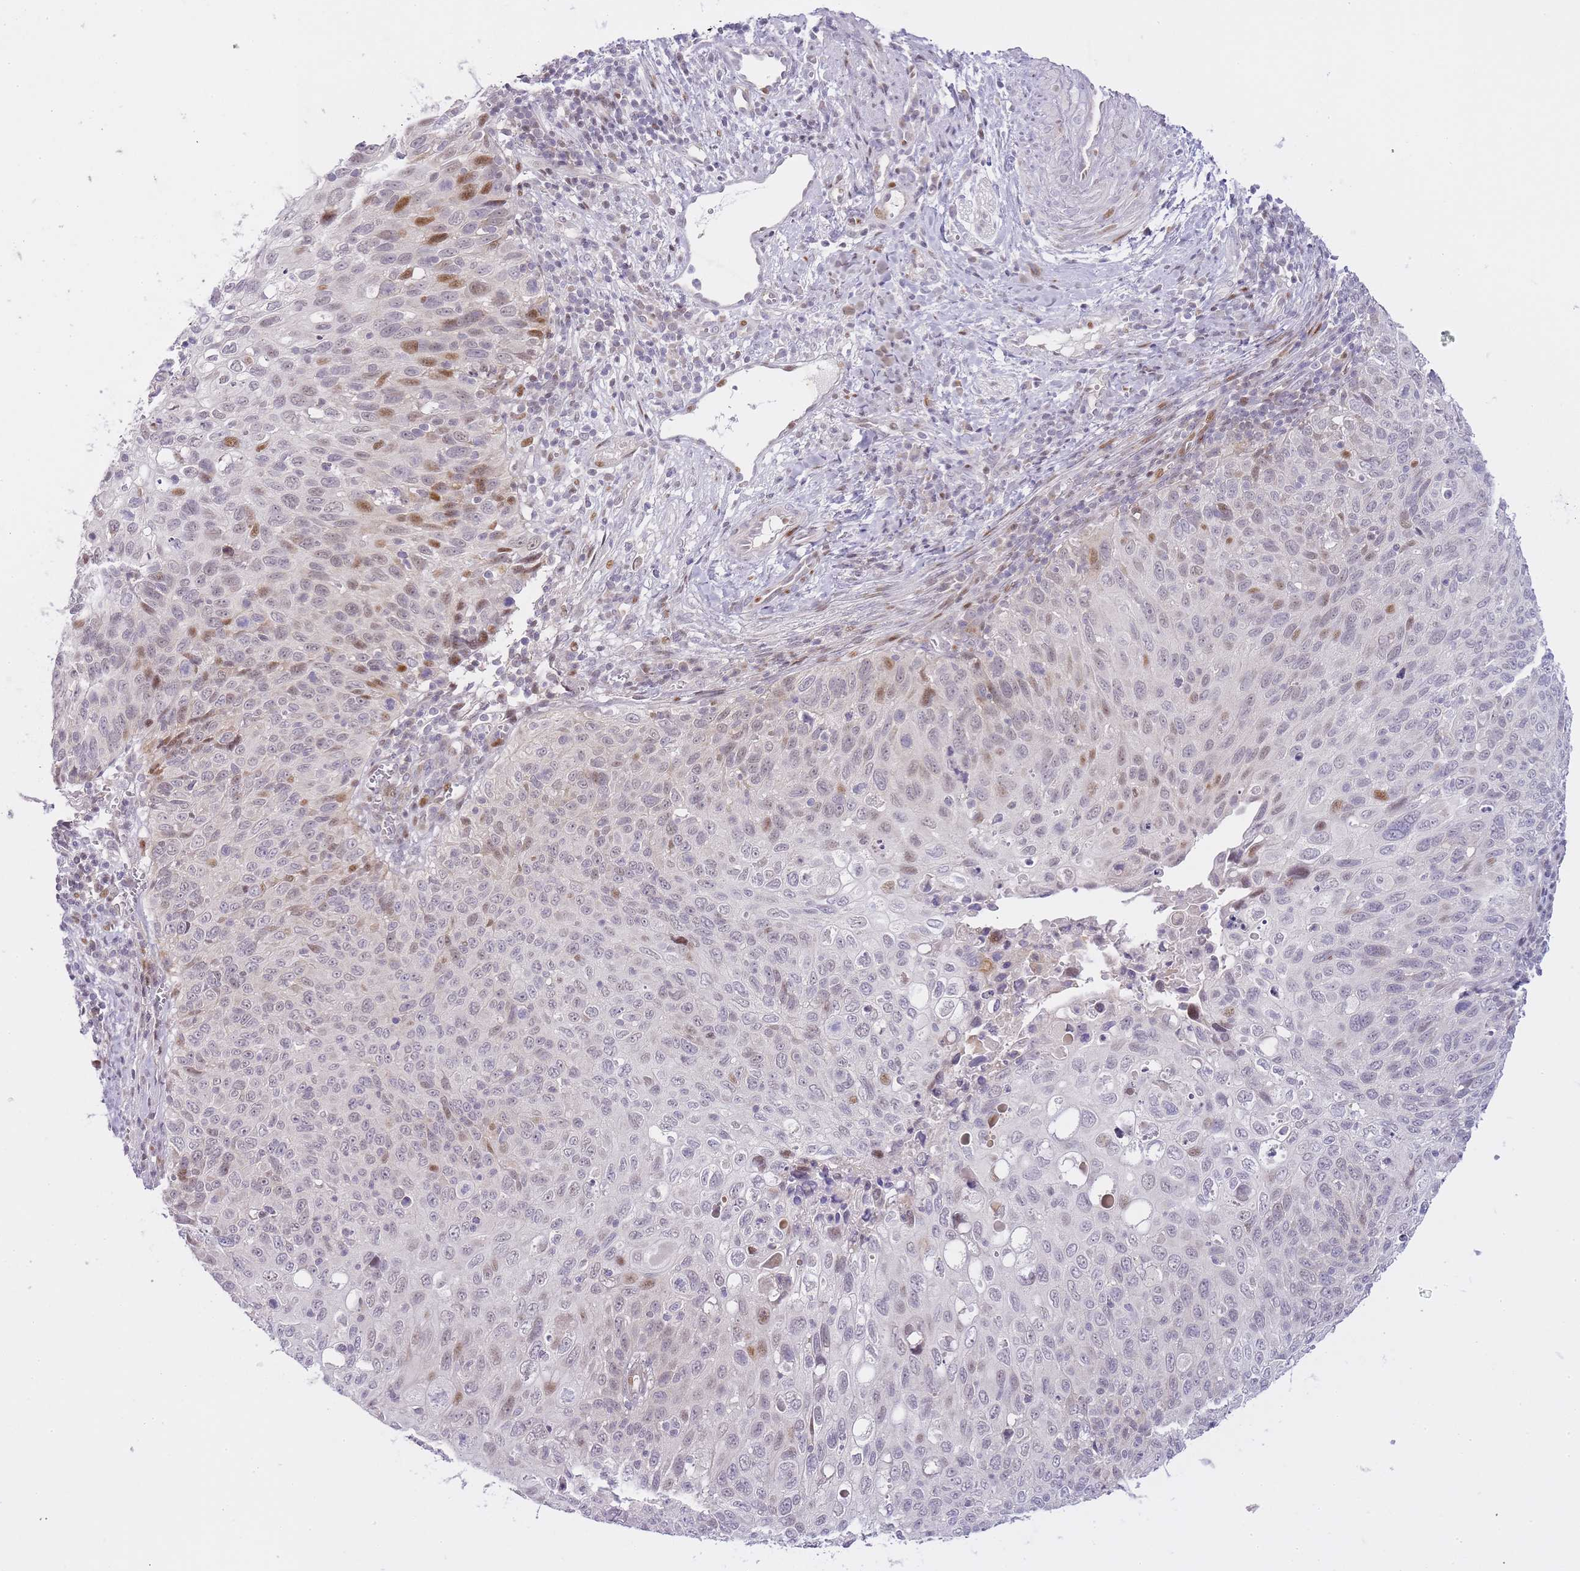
{"staining": {"intensity": "moderate", "quantity": "<25%", "location": "nuclear"}, "tissue": "cervical cancer", "cell_type": "Tumor cells", "image_type": "cancer", "snomed": [{"axis": "morphology", "description": "Squamous cell carcinoma, NOS"}, {"axis": "topography", "description": "Cervix"}], "caption": "A high-resolution image shows immunohistochemistry staining of cervical cancer (squamous cell carcinoma), which reveals moderate nuclear expression in about <25% of tumor cells. (IHC, brightfield microscopy, high magnification).", "gene": "OGG1", "patient": {"sex": "female", "age": 70}}